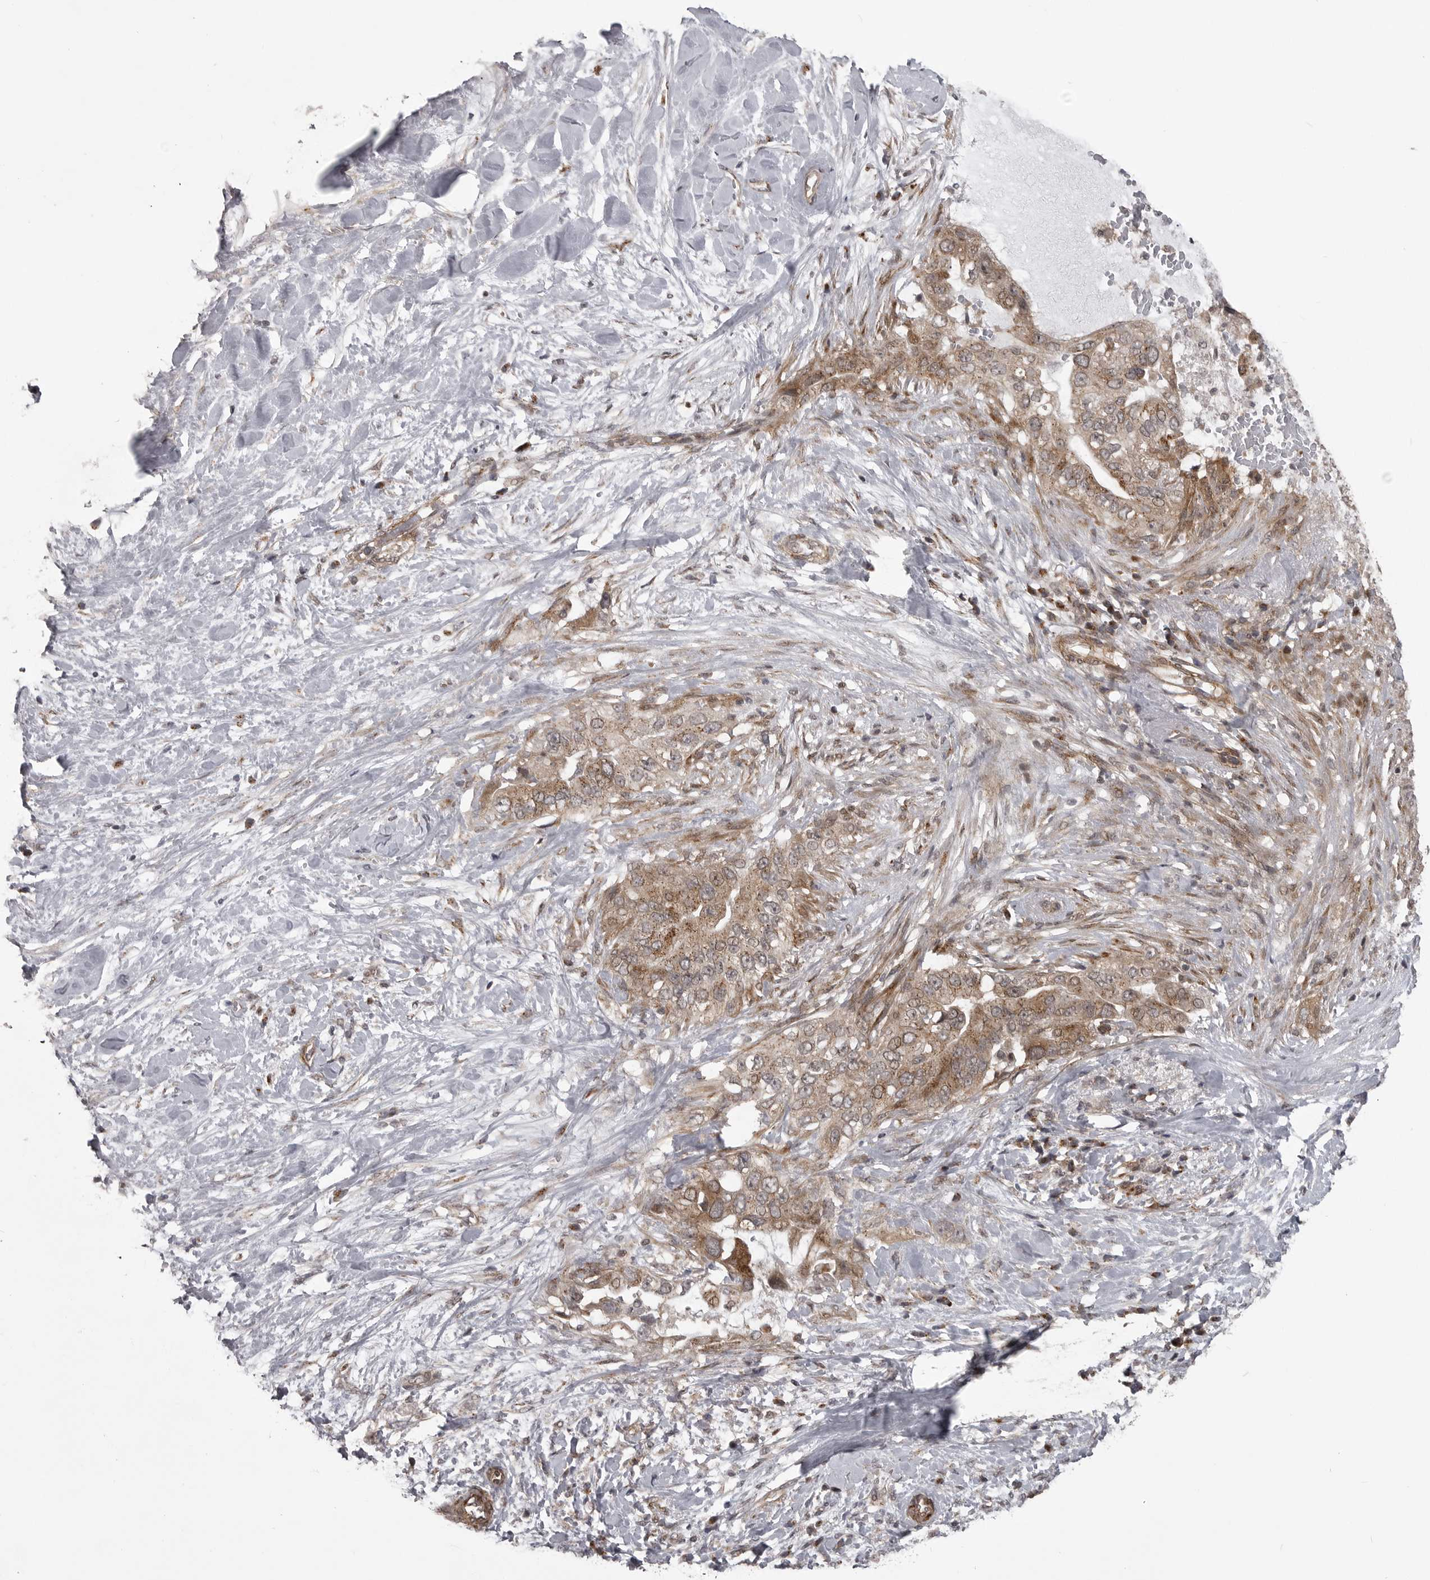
{"staining": {"intensity": "moderate", "quantity": ">75%", "location": "cytoplasmic/membranous"}, "tissue": "pancreatic cancer", "cell_type": "Tumor cells", "image_type": "cancer", "snomed": [{"axis": "morphology", "description": "Inflammation, NOS"}, {"axis": "morphology", "description": "Adenocarcinoma, NOS"}, {"axis": "topography", "description": "Pancreas"}], "caption": "Protein staining by immunohistochemistry (IHC) demonstrates moderate cytoplasmic/membranous positivity in about >75% of tumor cells in pancreatic cancer (adenocarcinoma).", "gene": "SNX16", "patient": {"sex": "female", "age": 56}}